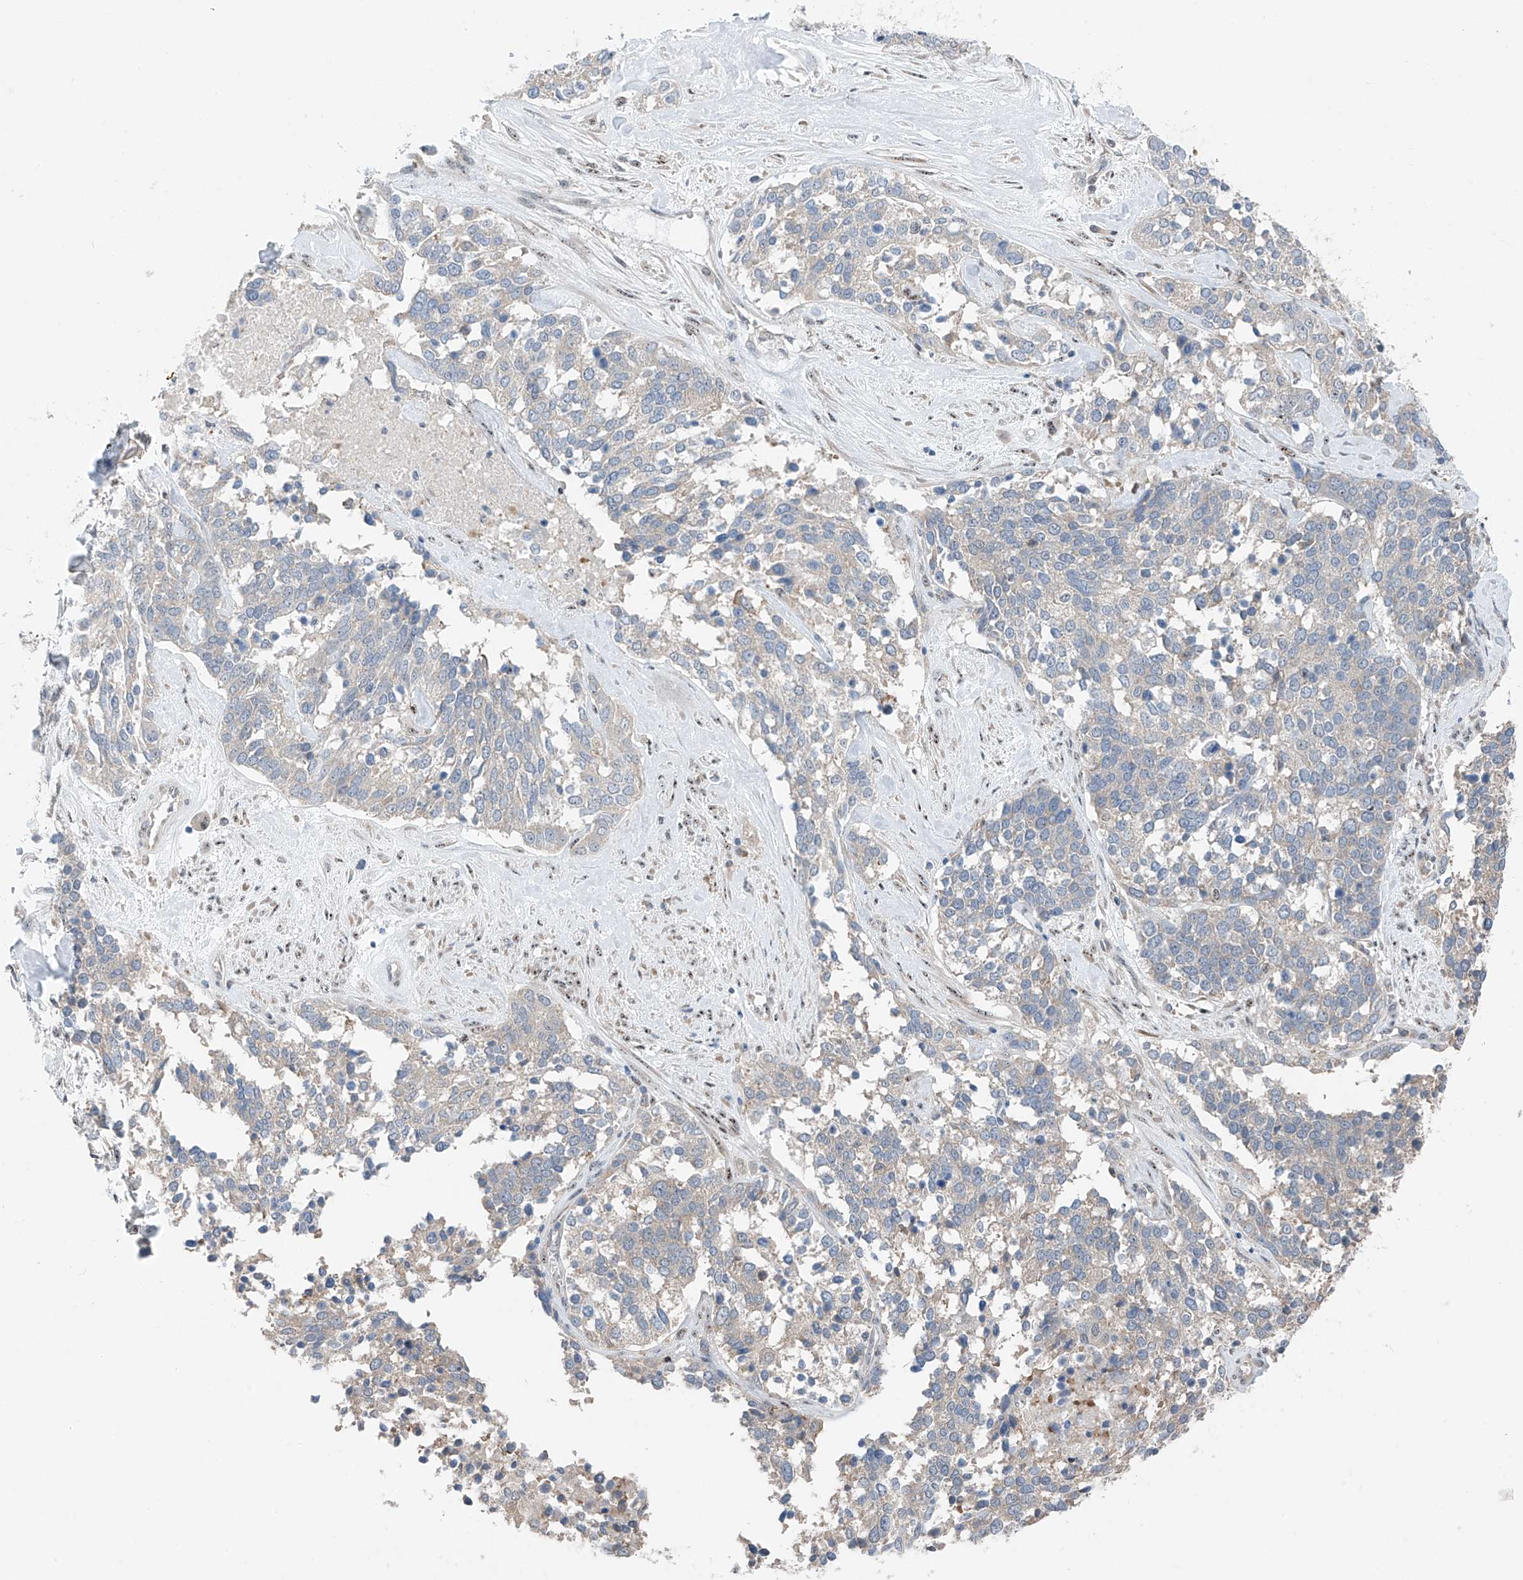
{"staining": {"intensity": "negative", "quantity": "none", "location": "none"}, "tissue": "ovarian cancer", "cell_type": "Tumor cells", "image_type": "cancer", "snomed": [{"axis": "morphology", "description": "Cystadenocarcinoma, serous, NOS"}, {"axis": "topography", "description": "Ovary"}], "caption": "High magnification brightfield microscopy of ovarian cancer (serous cystadenocarcinoma) stained with DAB (brown) and counterstained with hematoxylin (blue): tumor cells show no significant positivity. (DAB (3,3'-diaminobenzidine) IHC with hematoxylin counter stain).", "gene": "RPL4", "patient": {"sex": "female", "age": 44}}